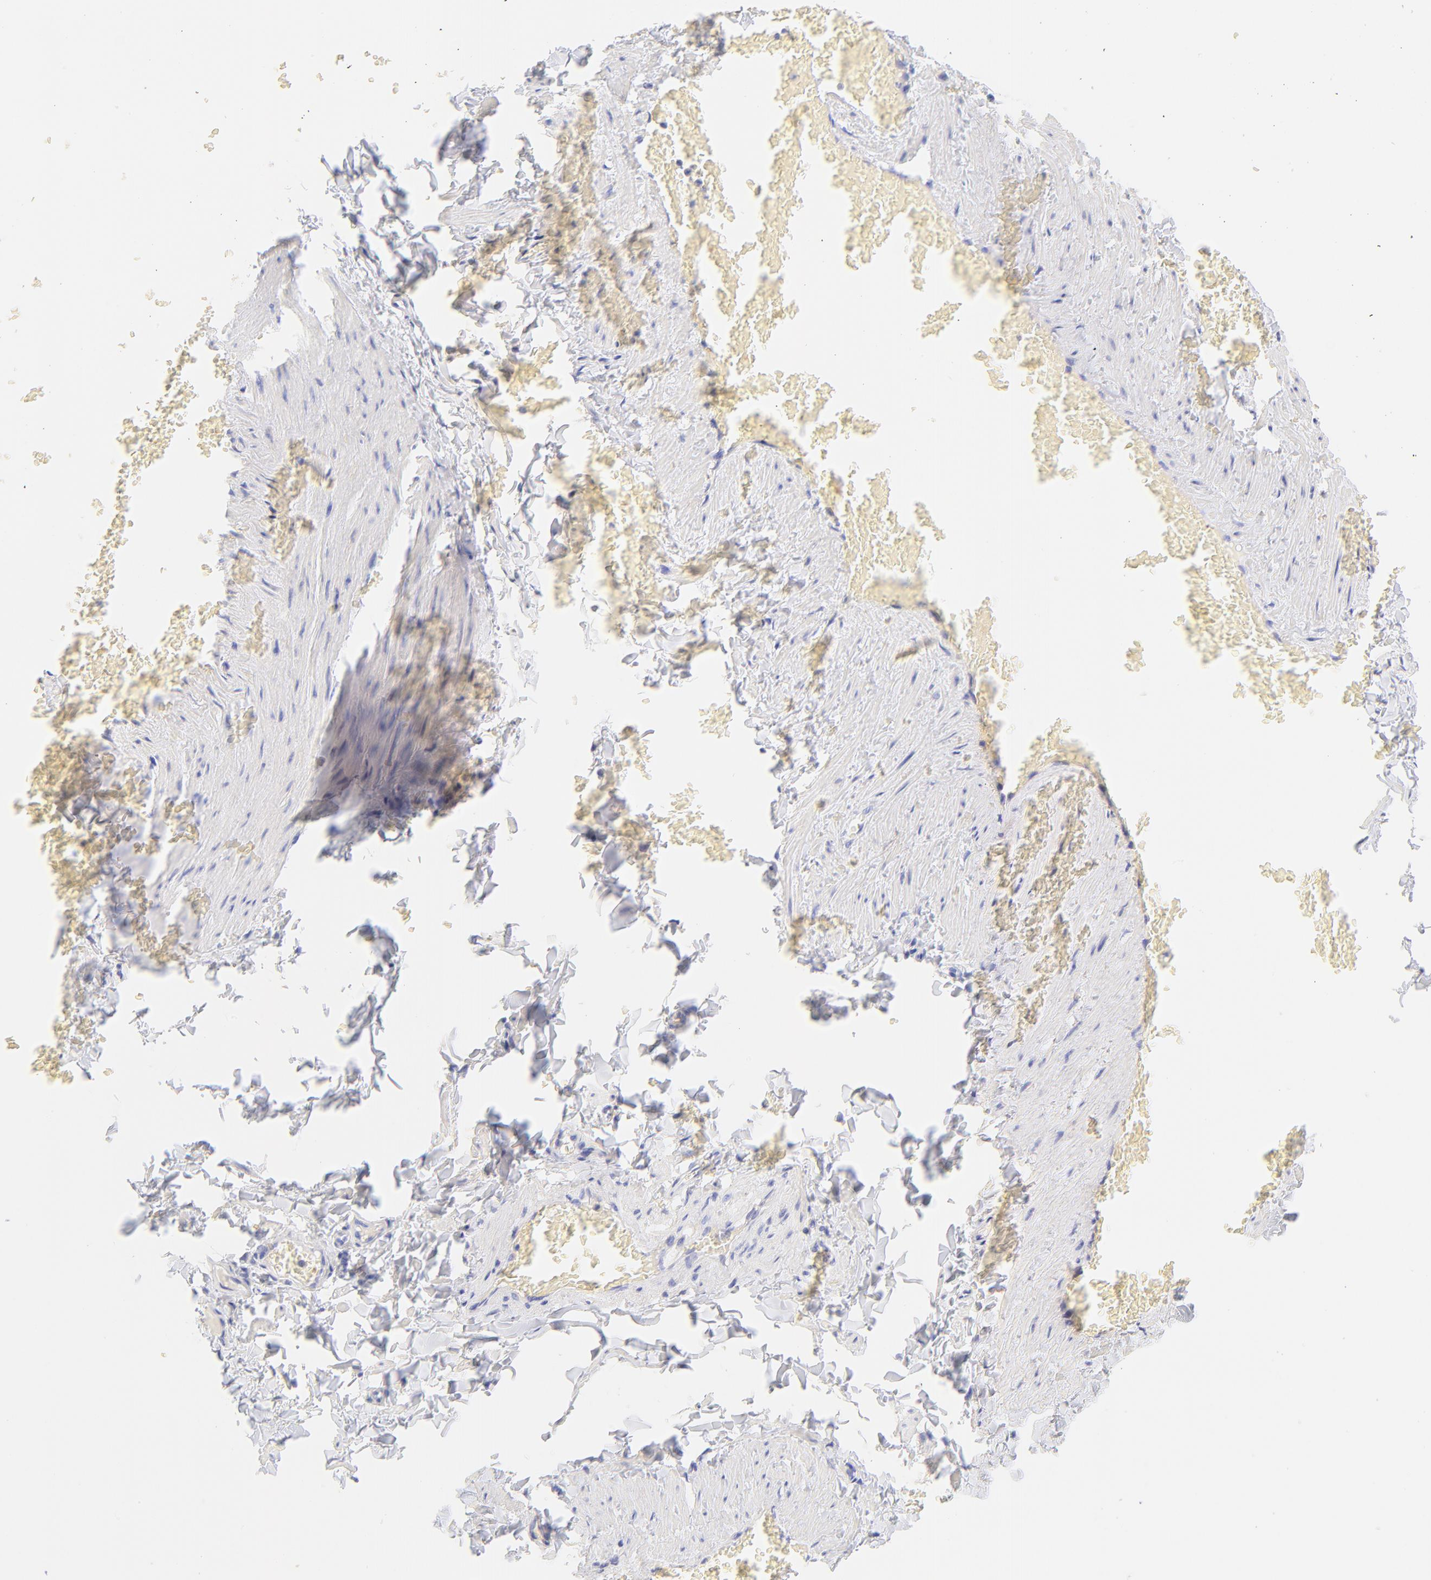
{"staining": {"intensity": "negative", "quantity": "none", "location": "none"}, "tissue": "adipose tissue", "cell_type": "Adipocytes", "image_type": "normal", "snomed": [{"axis": "morphology", "description": "Normal tissue, NOS"}, {"axis": "topography", "description": "Vascular tissue"}], "caption": "The micrograph demonstrates no staining of adipocytes in unremarkable adipose tissue. The staining is performed using DAB brown chromogen with nuclei counter-stained in using hematoxylin.", "gene": "FRMPD3", "patient": {"sex": "male", "age": 41}}